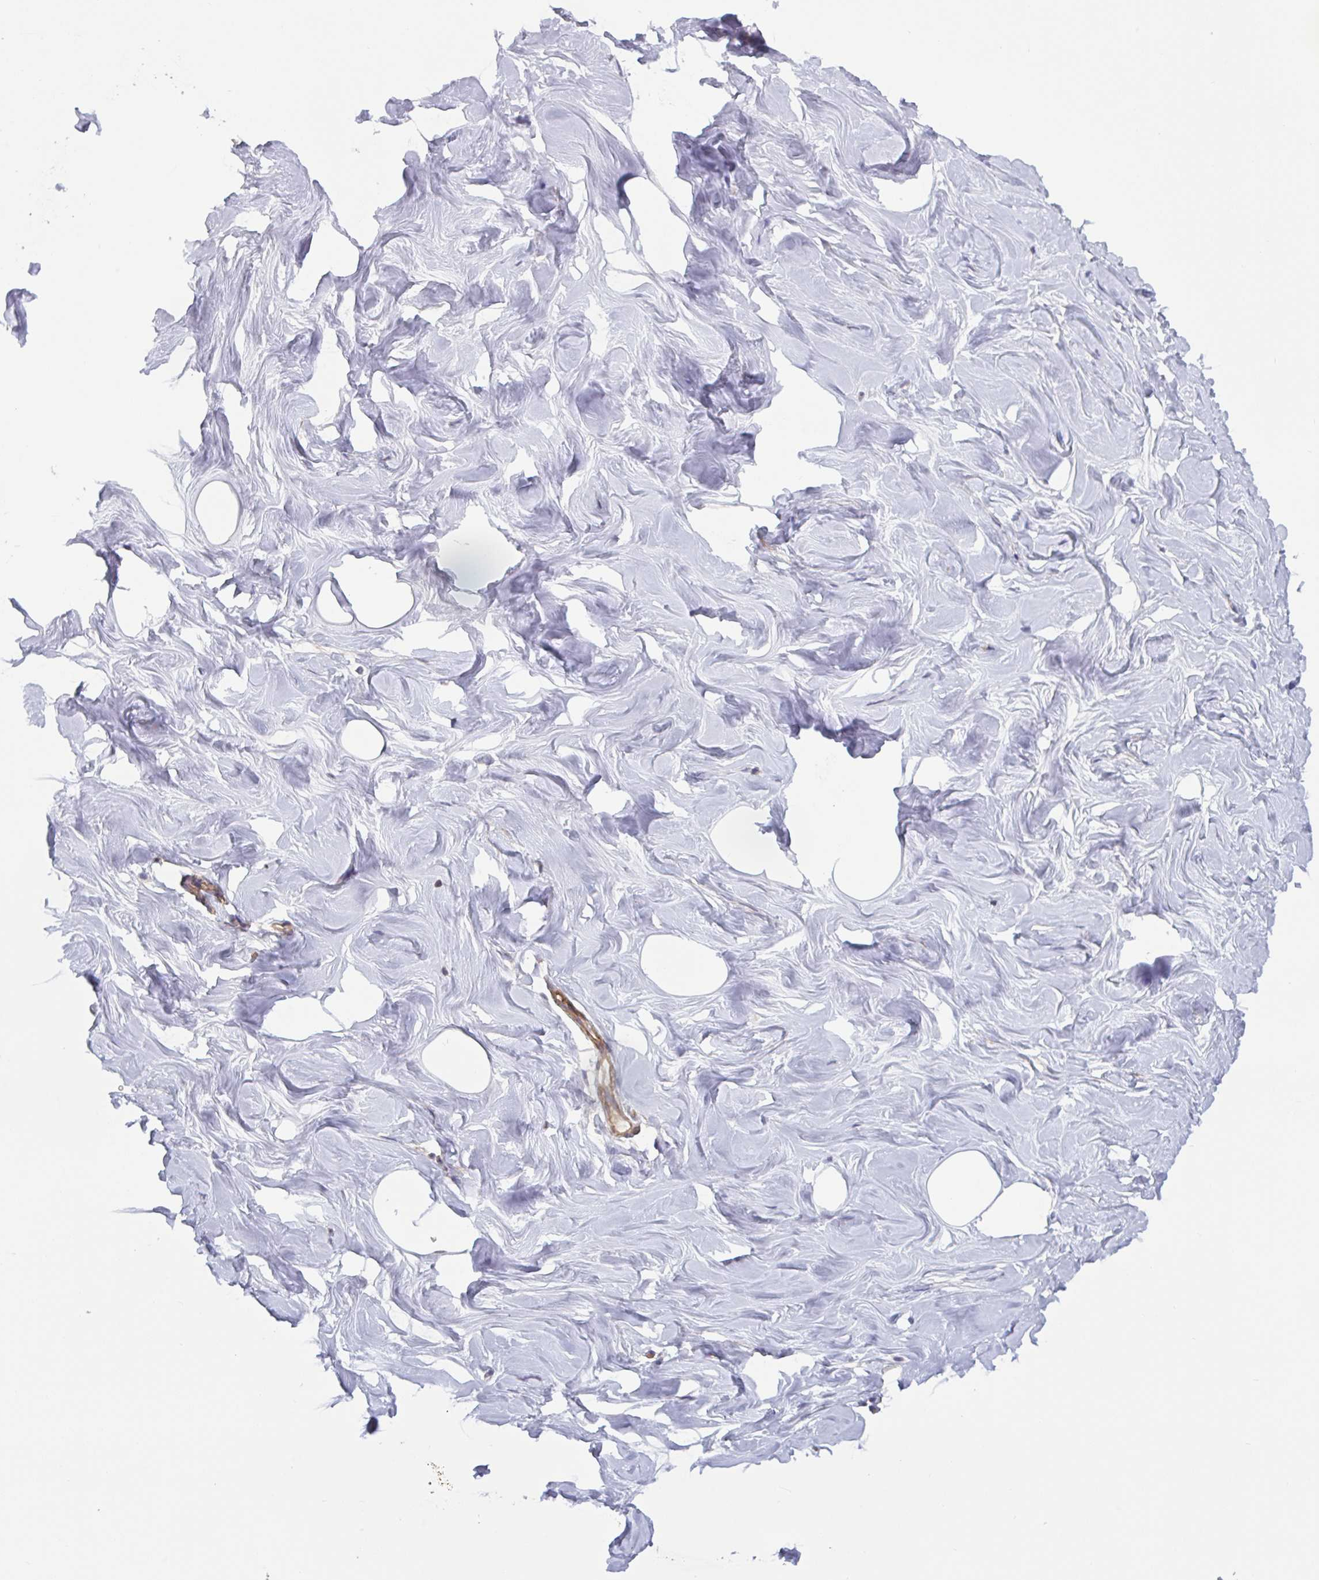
{"staining": {"intensity": "negative", "quantity": "none", "location": "none"}, "tissue": "breast", "cell_type": "Adipocytes", "image_type": "normal", "snomed": [{"axis": "morphology", "description": "Normal tissue, NOS"}, {"axis": "topography", "description": "Breast"}], "caption": "This is an IHC photomicrograph of unremarkable breast. There is no staining in adipocytes.", "gene": "SHISA7", "patient": {"sex": "female", "age": 27}}